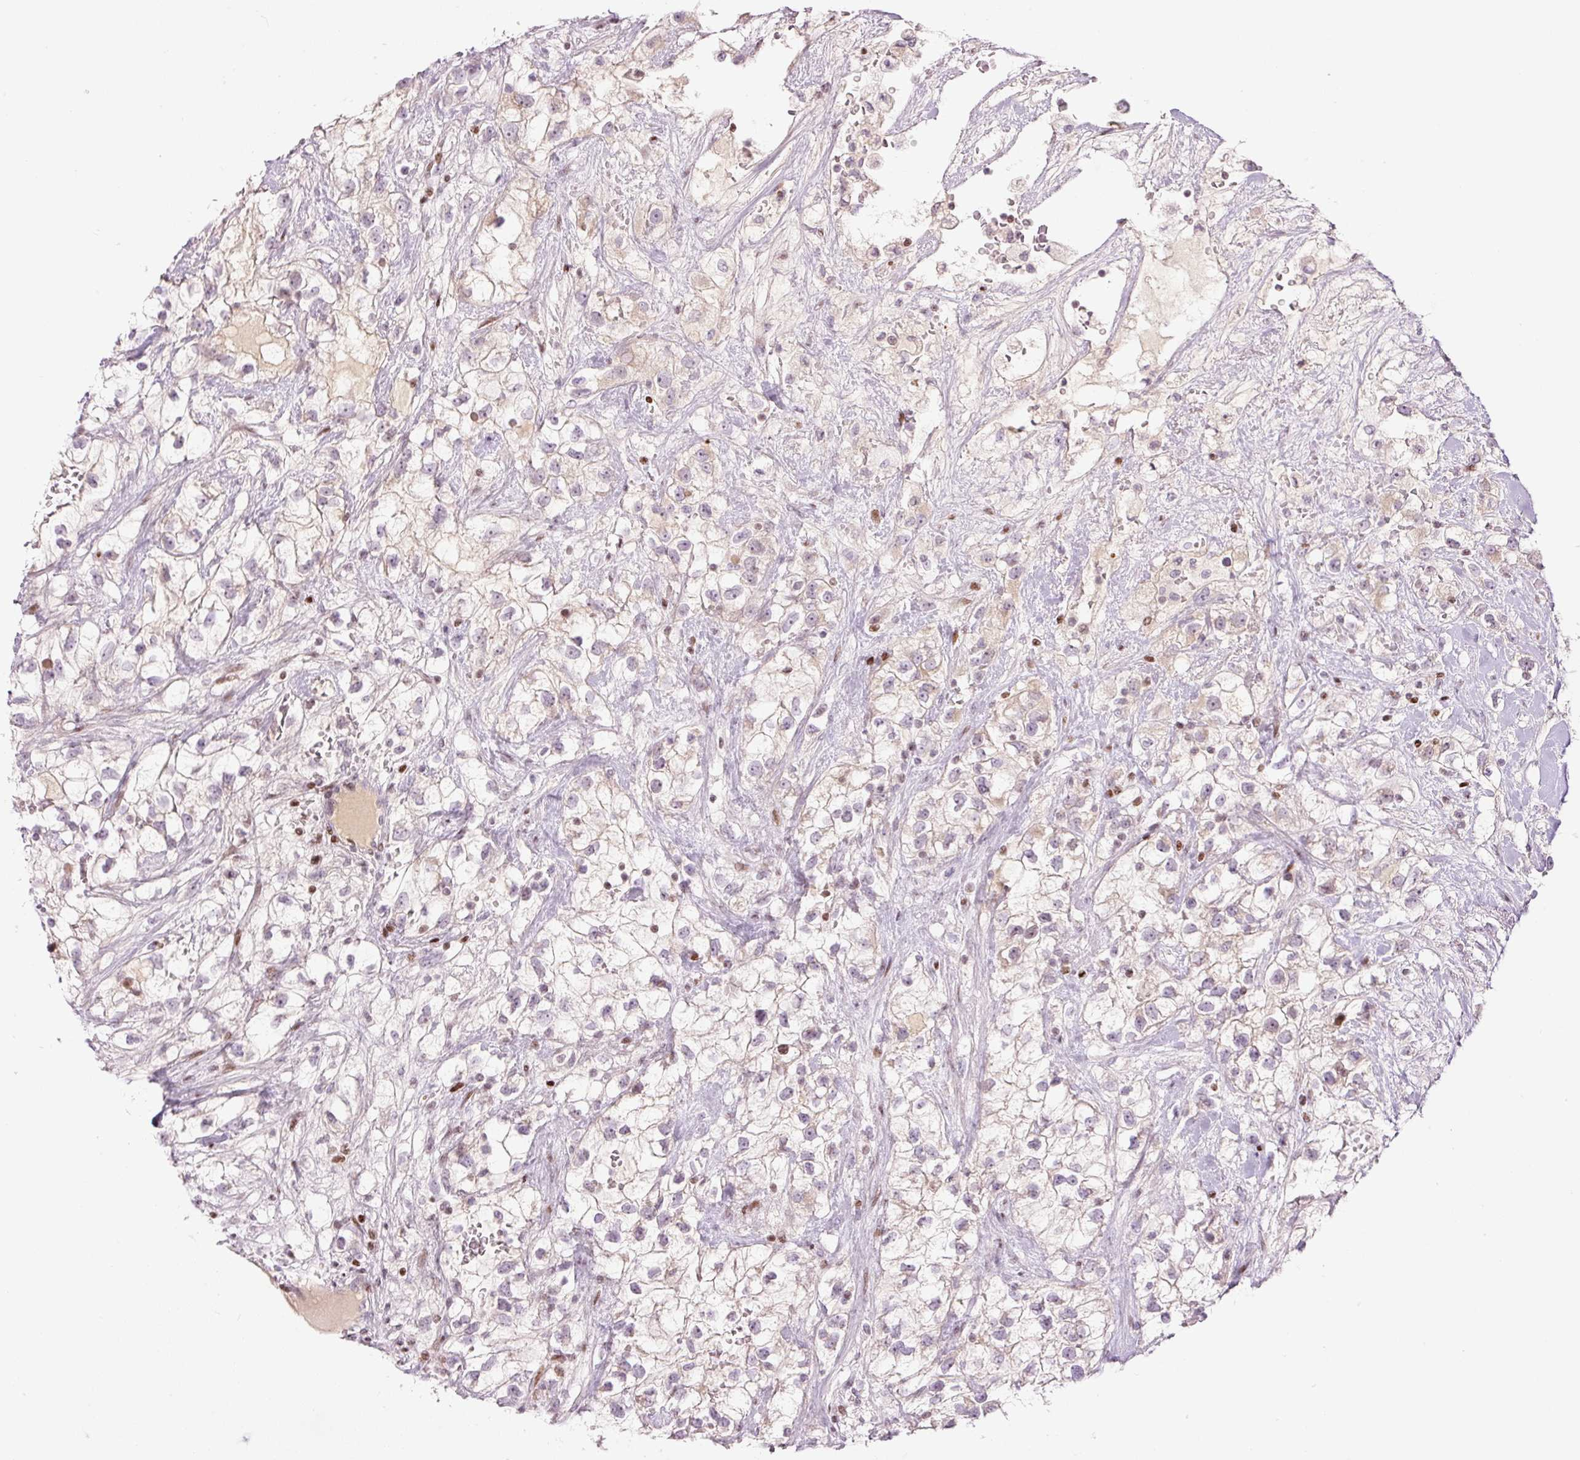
{"staining": {"intensity": "weak", "quantity": "<25%", "location": "nuclear"}, "tissue": "renal cancer", "cell_type": "Tumor cells", "image_type": "cancer", "snomed": [{"axis": "morphology", "description": "Adenocarcinoma, NOS"}, {"axis": "topography", "description": "Kidney"}], "caption": "DAB (3,3'-diaminobenzidine) immunohistochemical staining of renal cancer (adenocarcinoma) demonstrates no significant expression in tumor cells.", "gene": "TMEM177", "patient": {"sex": "male", "age": 59}}